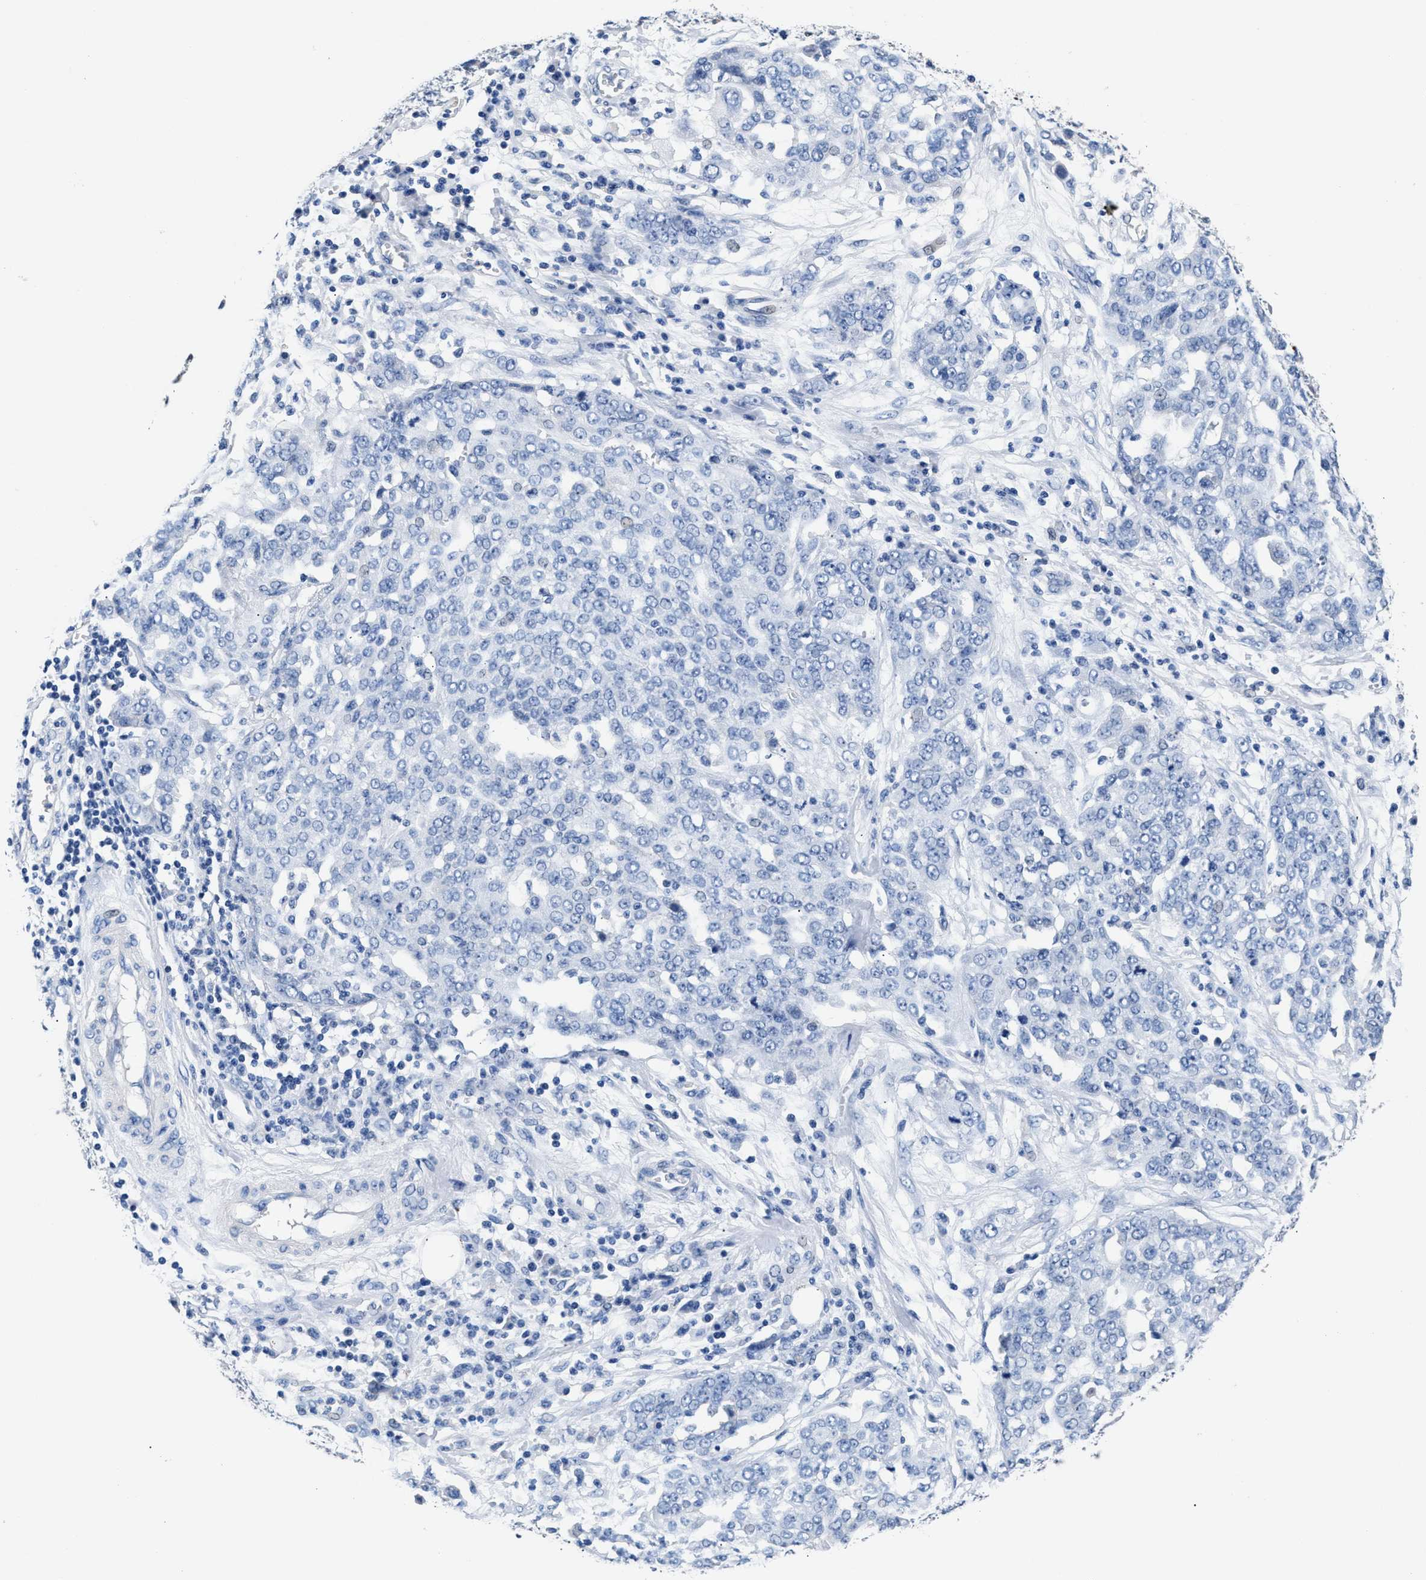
{"staining": {"intensity": "negative", "quantity": "none", "location": "none"}, "tissue": "ovarian cancer", "cell_type": "Tumor cells", "image_type": "cancer", "snomed": [{"axis": "morphology", "description": "Cystadenocarcinoma, serous, NOS"}, {"axis": "topography", "description": "Soft tissue"}, {"axis": "topography", "description": "Ovary"}], "caption": "A micrograph of ovarian serous cystadenocarcinoma stained for a protein exhibits no brown staining in tumor cells. (IHC, brightfield microscopy, high magnification).", "gene": "GSTM1", "patient": {"sex": "female", "age": 57}}